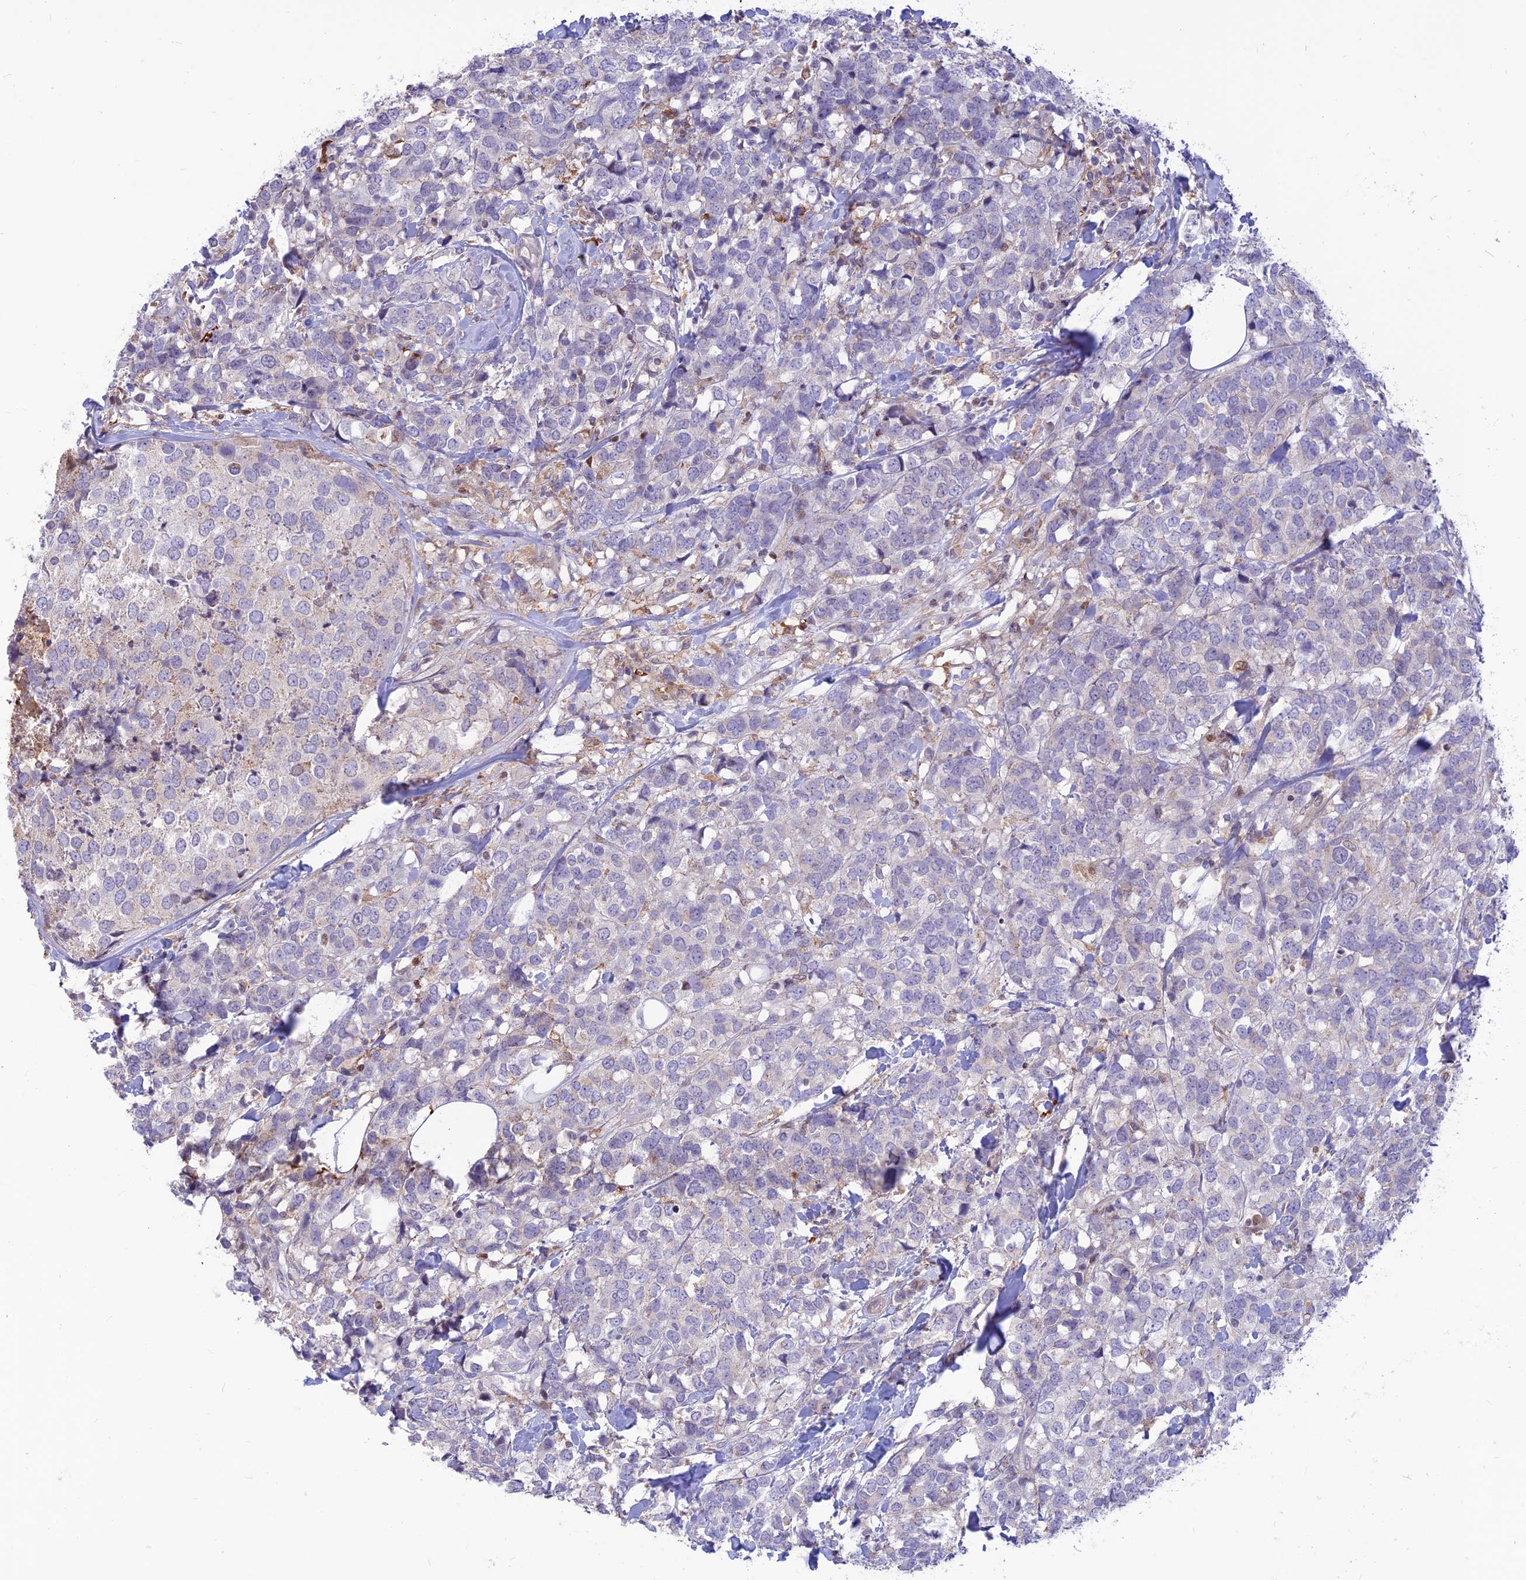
{"staining": {"intensity": "negative", "quantity": "none", "location": "none"}, "tissue": "breast cancer", "cell_type": "Tumor cells", "image_type": "cancer", "snomed": [{"axis": "morphology", "description": "Lobular carcinoma"}, {"axis": "topography", "description": "Breast"}], "caption": "Photomicrograph shows no significant protein staining in tumor cells of breast cancer. (Immunohistochemistry, brightfield microscopy, high magnification).", "gene": "FAM186B", "patient": {"sex": "female", "age": 59}}